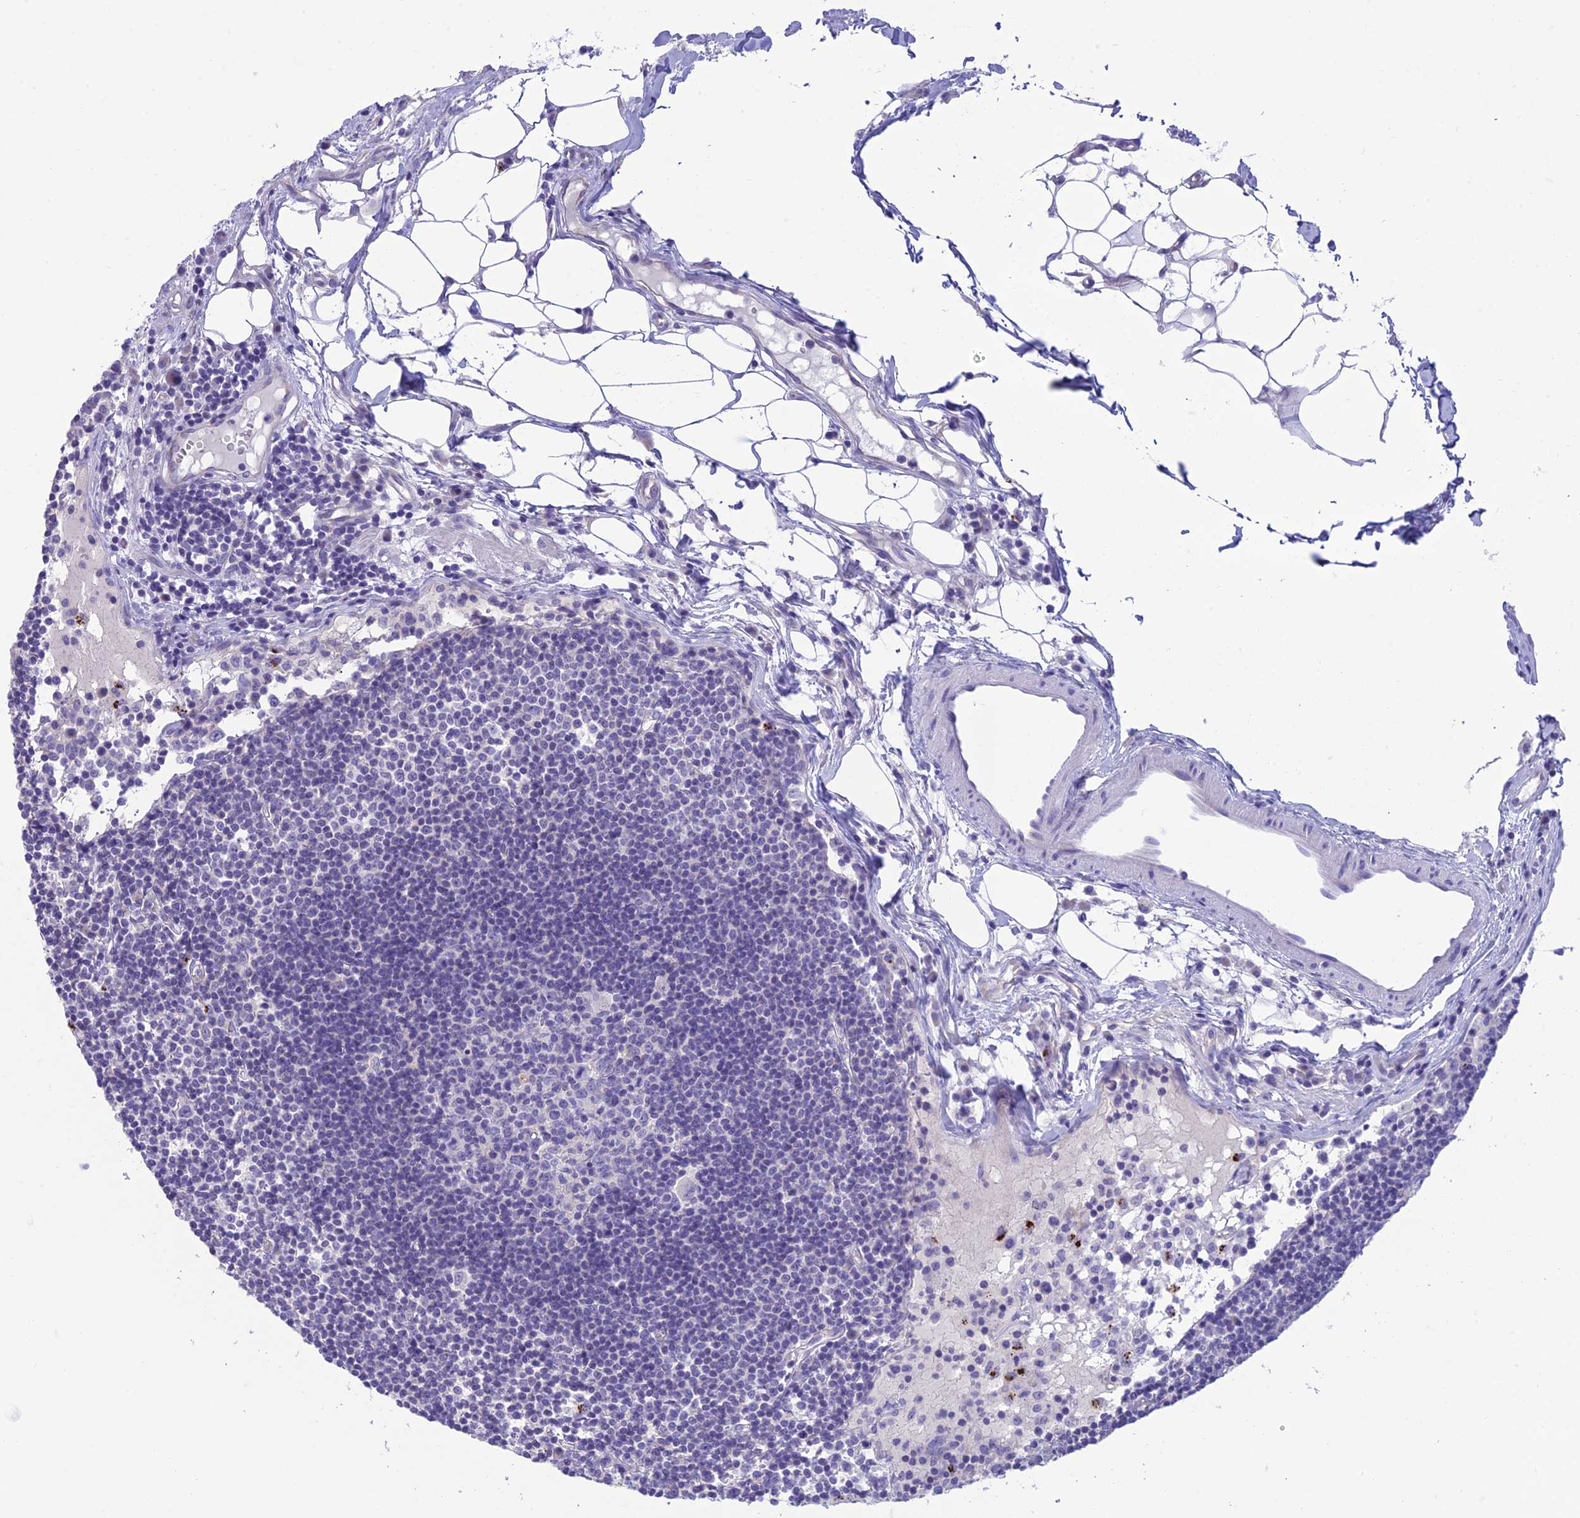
{"staining": {"intensity": "negative", "quantity": "none", "location": "none"}, "tissue": "lymph node", "cell_type": "Germinal center cells", "image_type": "normal", "snomed": [{"axis": "morphology", "description": "Normal tissue, NOS"}, {"axis": "topography", "description": "Lymph node"}], "caption": "Immunohistochemistry of normal human lymph node exhibits no expression in germinal center cells. (DAB (3,3'-diaminobenzidine) immunohistochemistry (IHC) with hematoxylin counter stain).", "gene": "DHDH", "patient": {"sex": "female", "age": 55}}